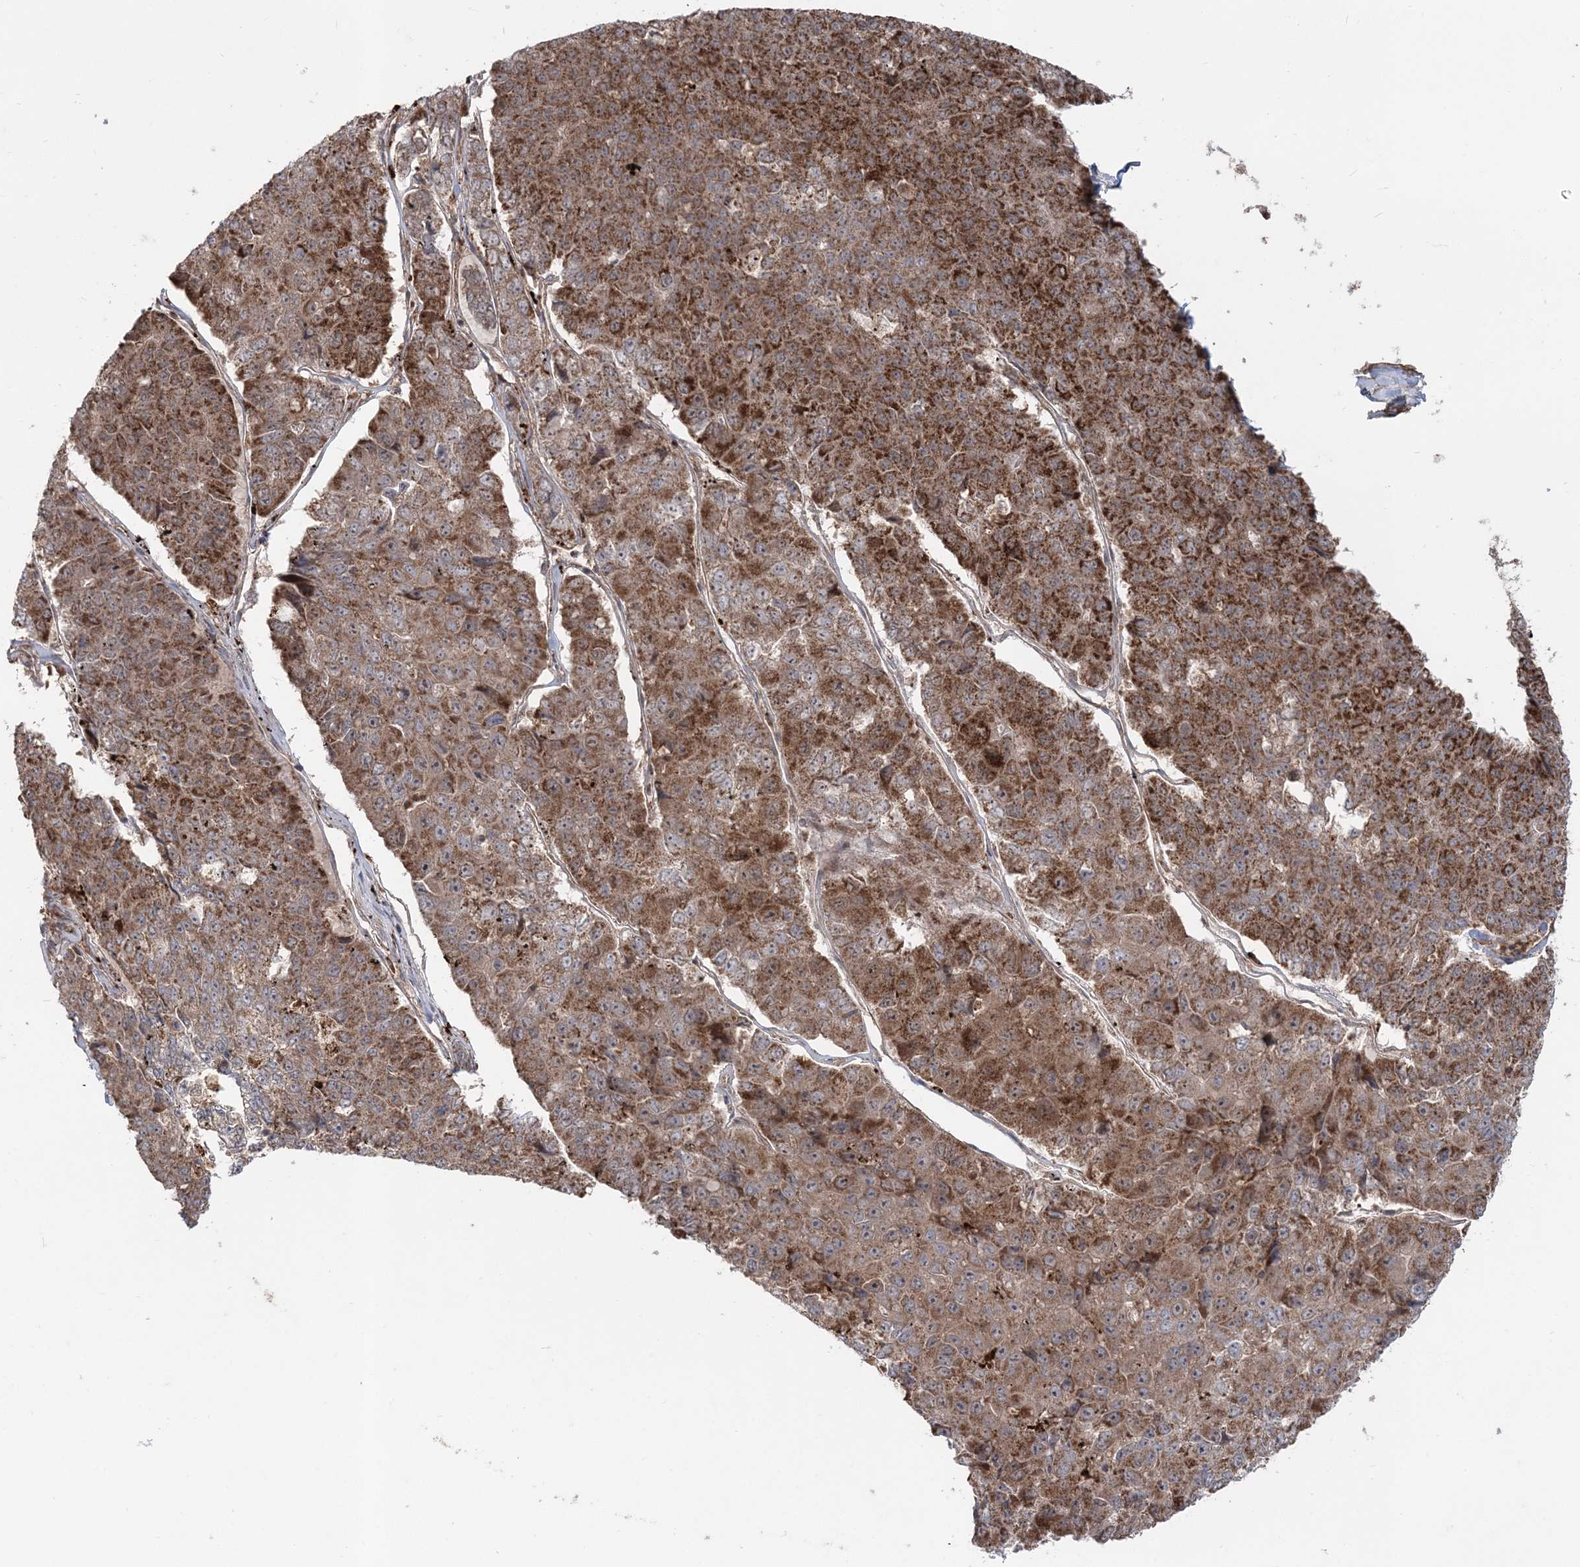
{"staining": {"intensity": "strong", "quantity": ">75%", "location": "cytoplasmic/membranous"}, "tissue": "pancreatic cancer", "cell_type": "Tumor cells", "image_type": "cancer", "snomed": [{"axis": "morphology", "description": "Adenocarcinoma, NOS"}, {"axis": "topography", "description": "Pancreas"}], "caption": "Pancreatic cancer tissue displays strong cytoplasmic/membranous positivity in about >75% of tumor cells Nuclei are stained in blue.", "gene": "LRPPRC", "patient": {"sex": "male", "age": 50}}